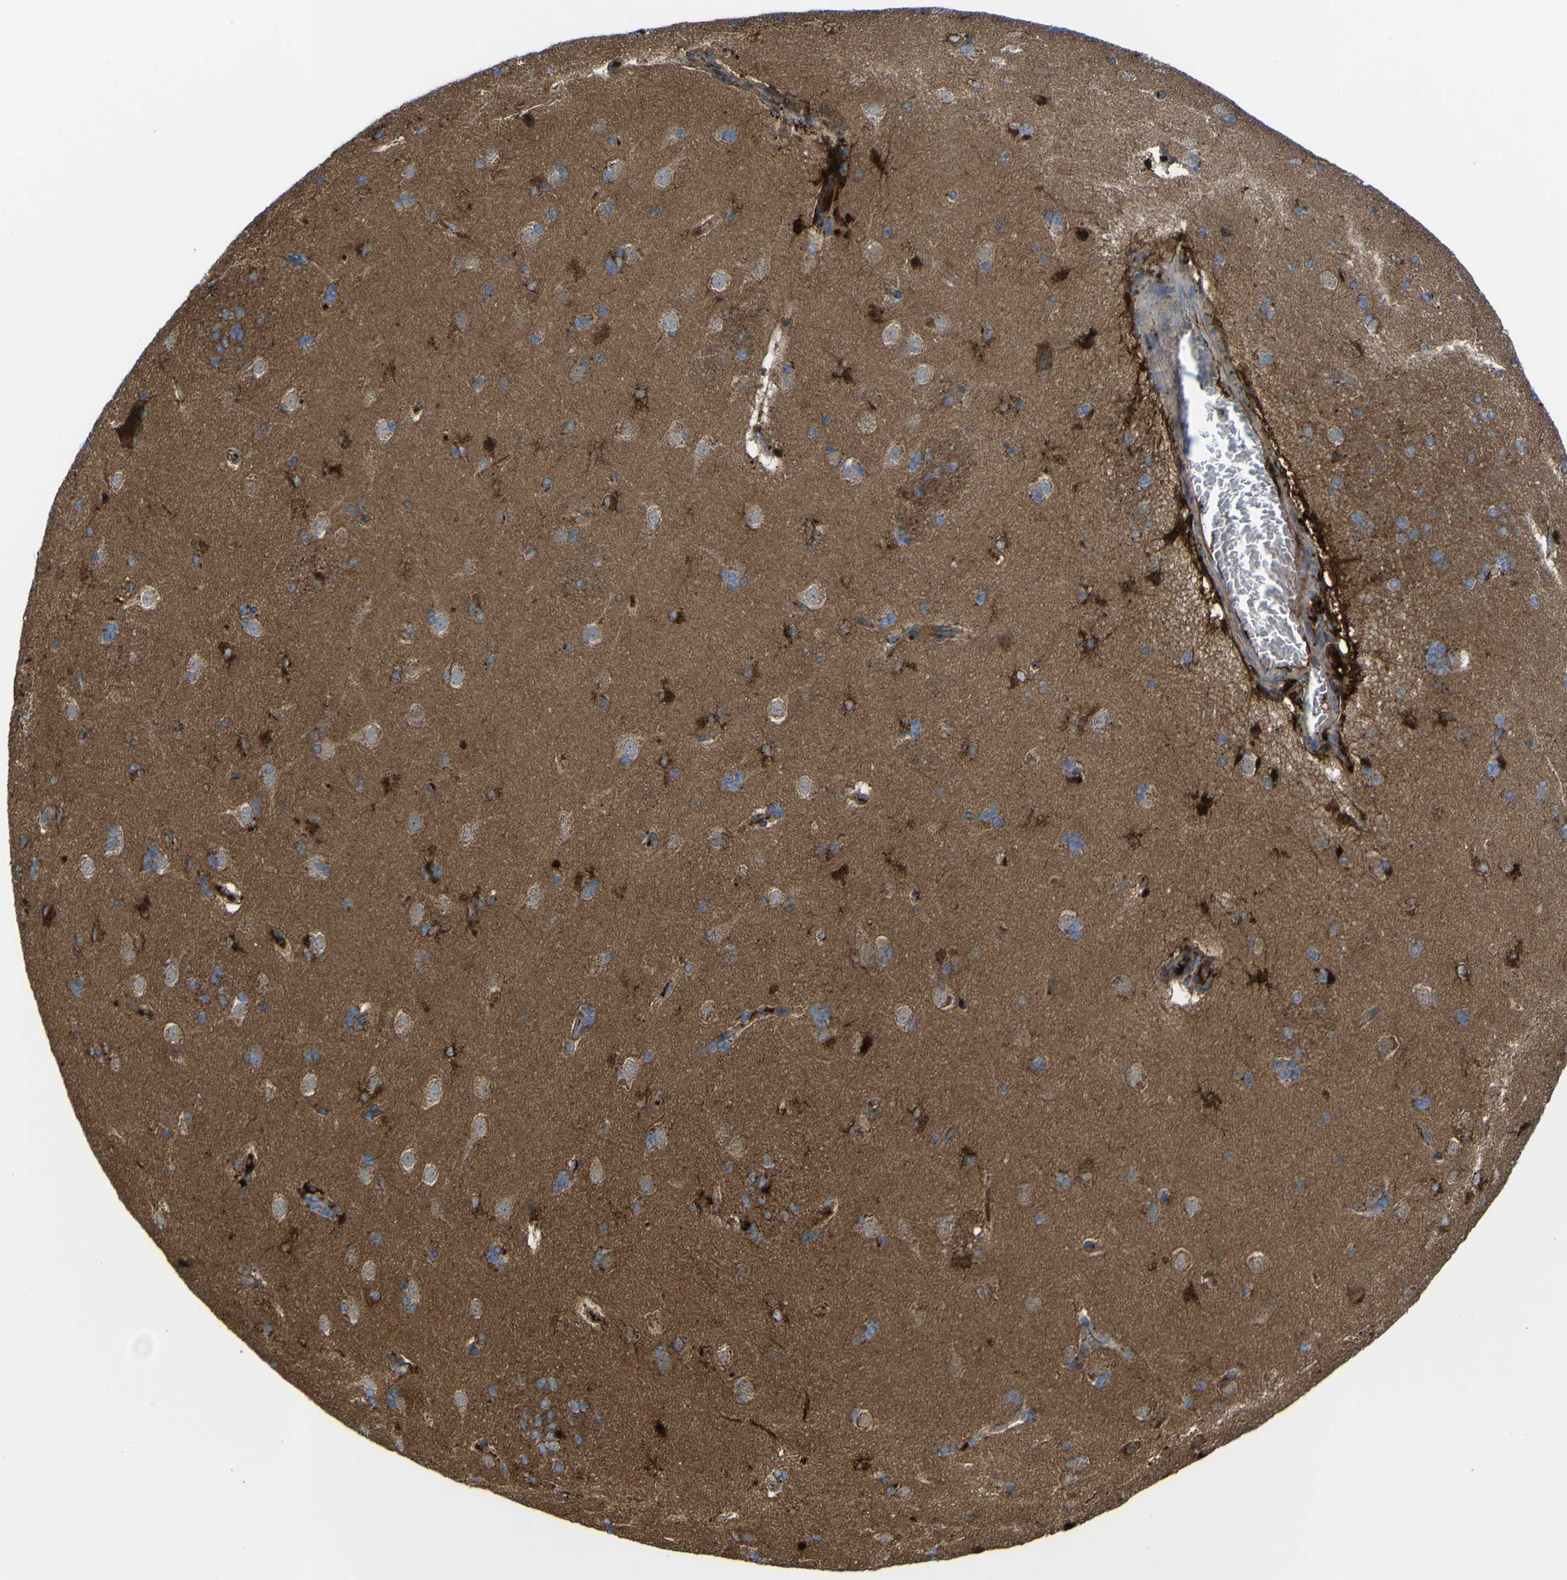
{"staining": {"intensity": "strong", "quantity": "<25%", "location": "cytoplasmic/membranous"}, "tissue": "caudate", "cell_type": "Glial cells", "image_type": "normal", "snomed": [{"axis": "morphology", "description": "Normal tissue, NOS"}, {"axis": "topography", "description": "Lateral ventricle wall"}], "caption": "This is a micrograph of IHC staining of unremarkable caudate, which shows strong expression in the cytoplasmic/membranous of glial cells.", "gene": "CST3", "patient": {"sex": "female", "age": 19}}